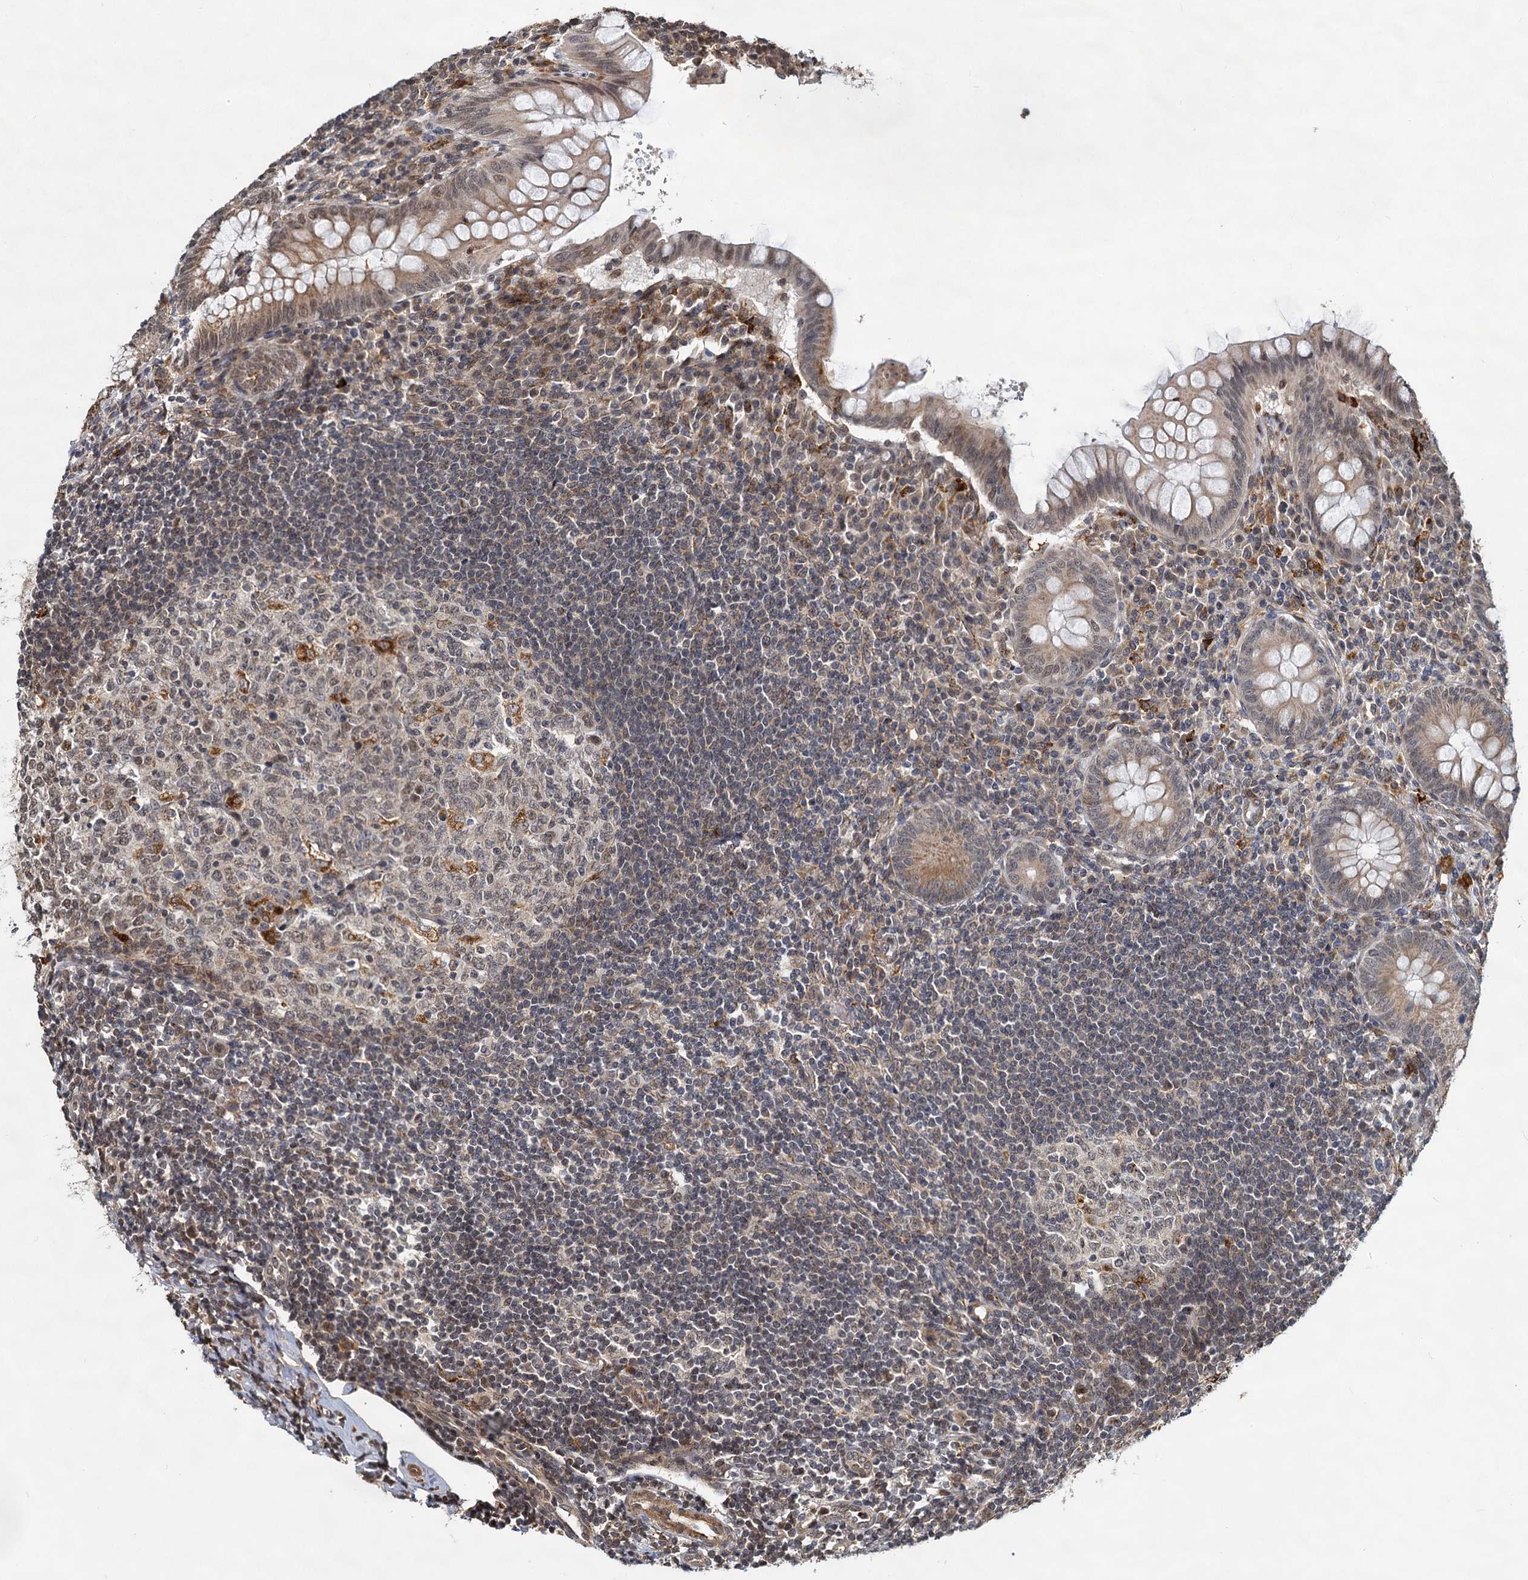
{"staining": {"intensity": "moderate", "quantity": ">75%", "location": "cytoplasmic/membranous,nuclear"}, "tissue": "appendix", "cell_type": "Glandular cells", "image_type": "normal", "snomed": [{"axis": "morphology", "description": "Normal tissue, NOS"}, {"axis": "topography", "description": "Appendix"}], "caption": "IHC image of unremarkable appendix stained for a protein (brown), which shows medium levels of moderate cytoplasmic/membranous,nuclear positivity in approximately >75% of glandular cells.", "gene": "TRIM23", "patient": {"sex": "female", "age": 33}}